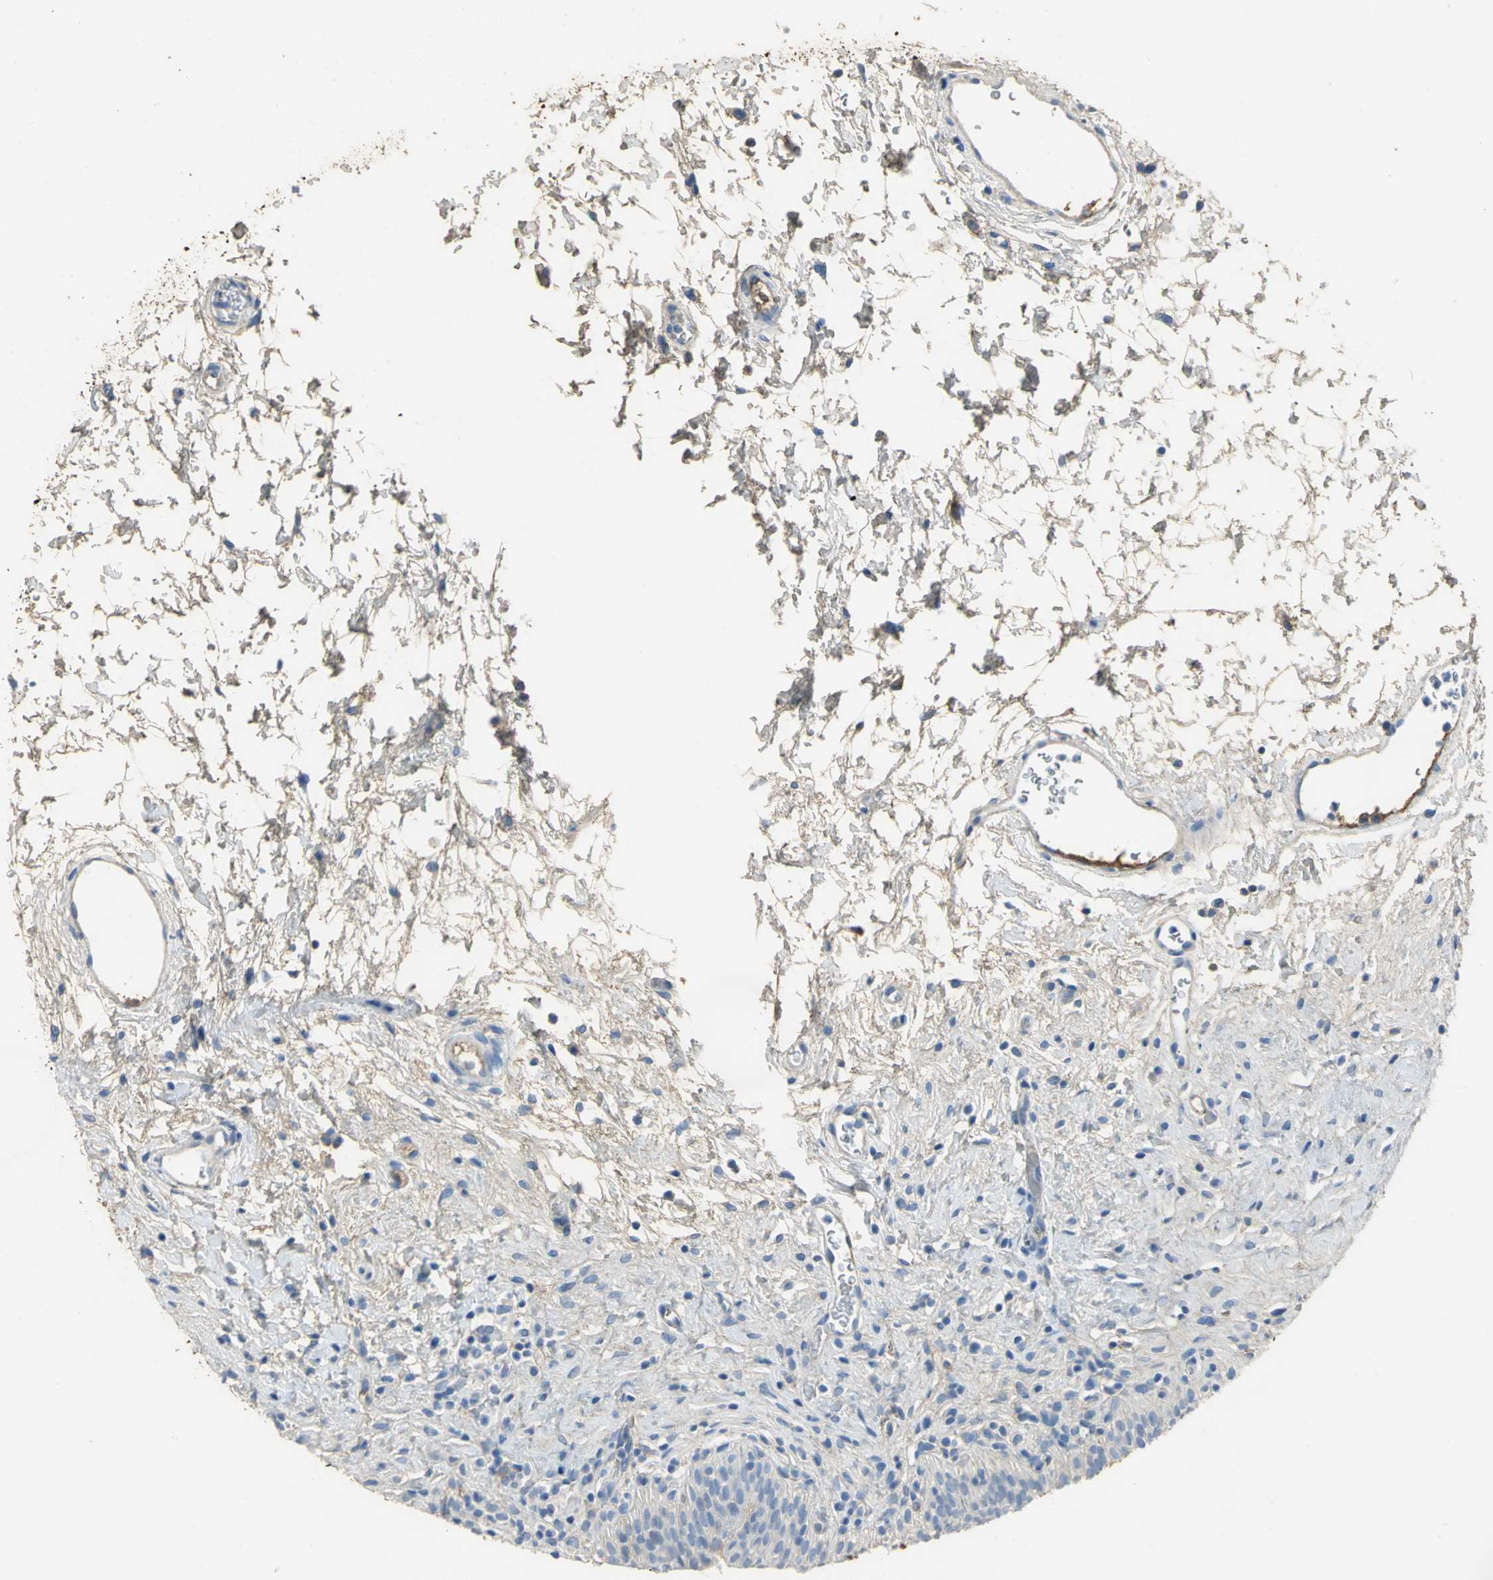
{"staining": {"intensity": "weak", "quantity": "25%-75%", "location": "cytoplasmic/membranous"}, "tissue": "urinary bladder", "cell_type": "Urothelial cells", "image_type": "normal", "snomed": [{"axis": "morphology", "description": "Normal tissue, NOS"}, {"axis": "topography", "description": "Urinary bladder"}], "caption": "The micrograph reveals a brown stain indicating the presence of a protein in the cytoplasmic/membranous of urothelial cells in urinary bladder.", "gene": "GYG2", "patient": {"sex": "male", "age": 51}}